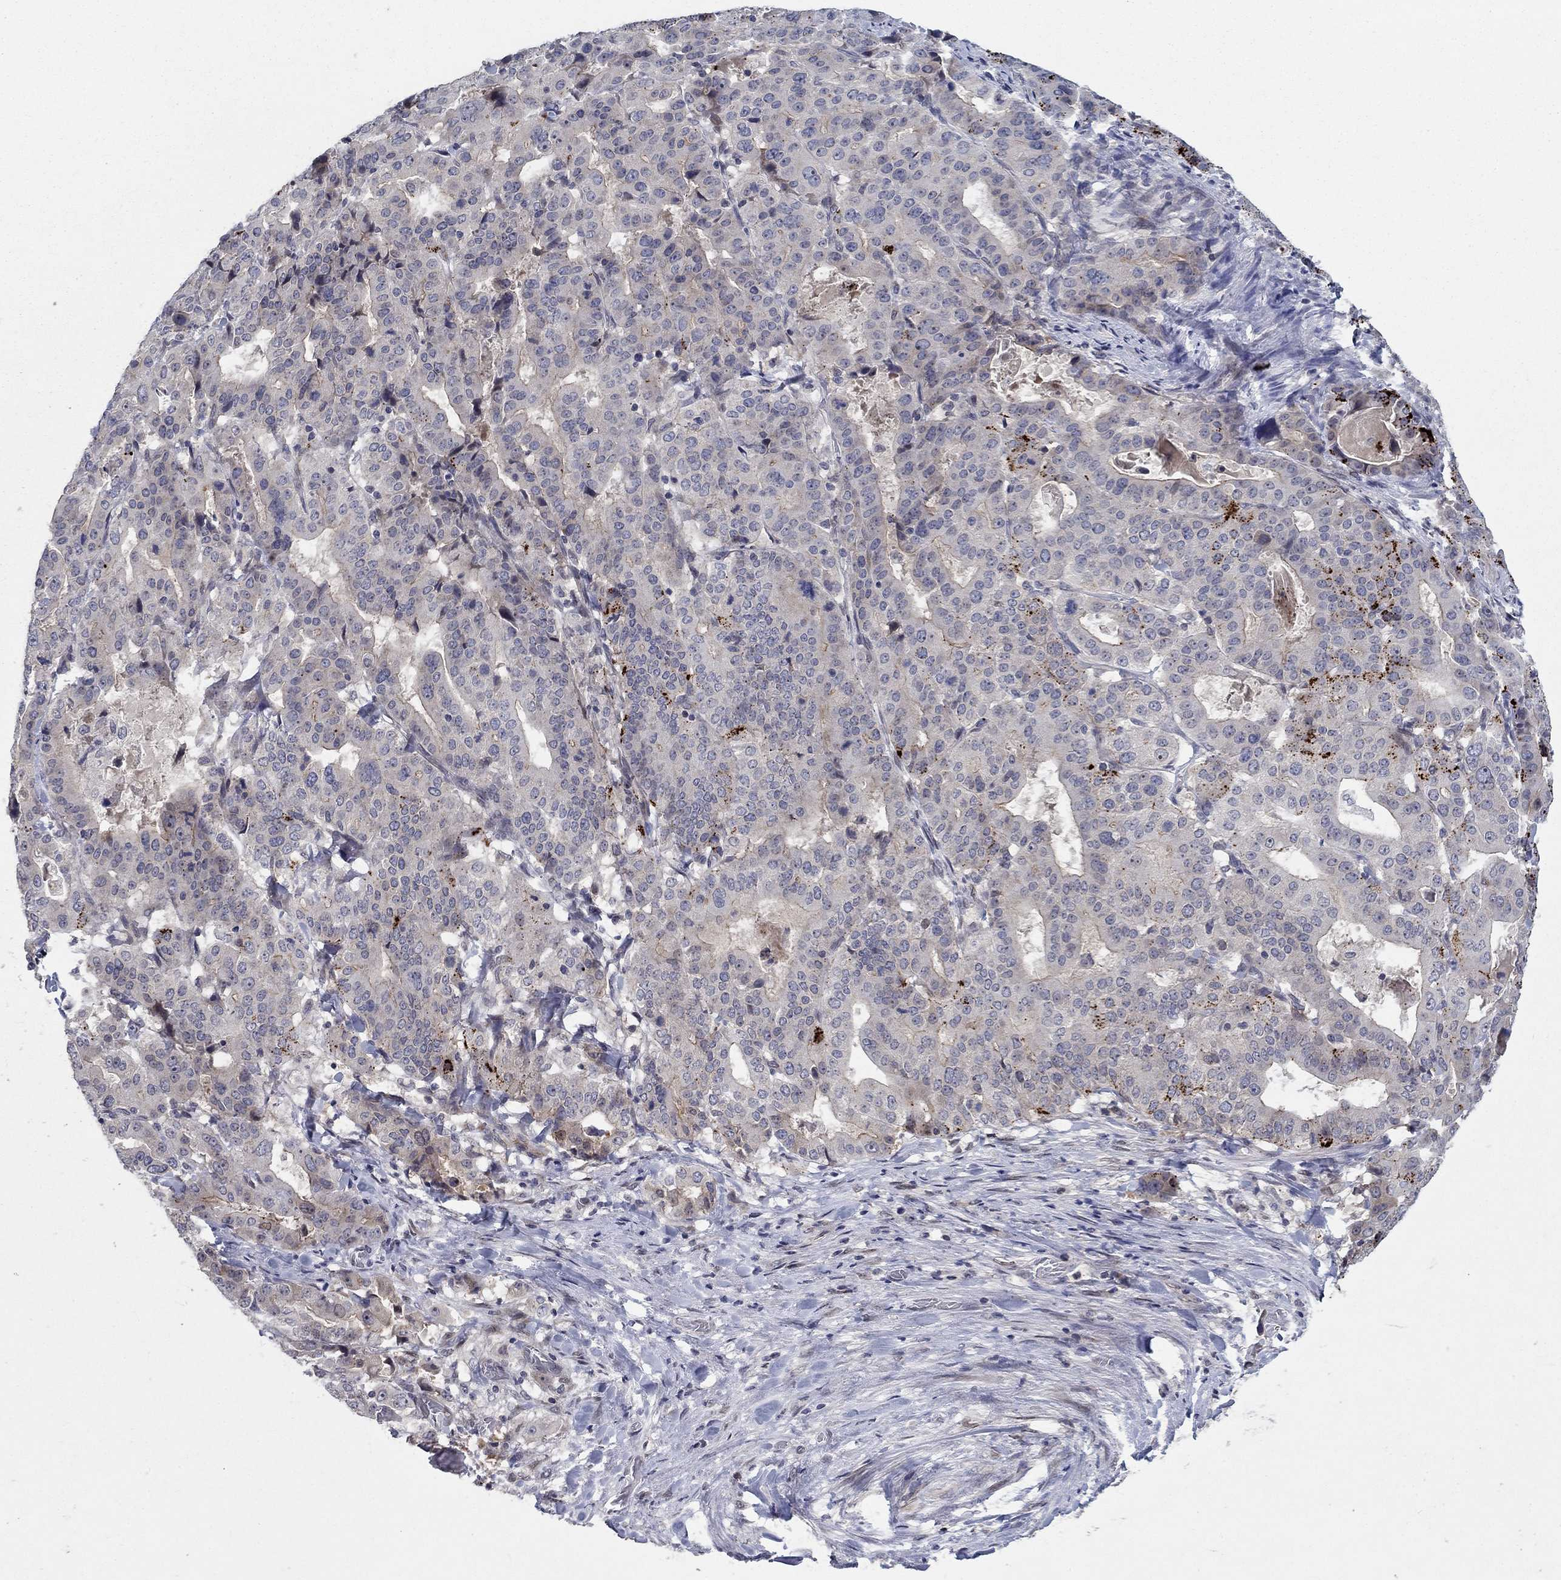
{"staining": {"intensity": "negative", "quantity": "none", "location": "none"}, "tissue": "stomach cancer", "cell_type": "Tumor cells", "image_type": "cancer", "snomed": [{"axis": "morphology", "description": "Adenocarcinoma, NOS"}, {"axis": "topography", "description": "Stomach"}], "caption": "Tumor cells show no significant protein positivity in stomach adenocarcinoma.", "gene": "CETN3", "patient": {"sex": "male", "age": 48}}